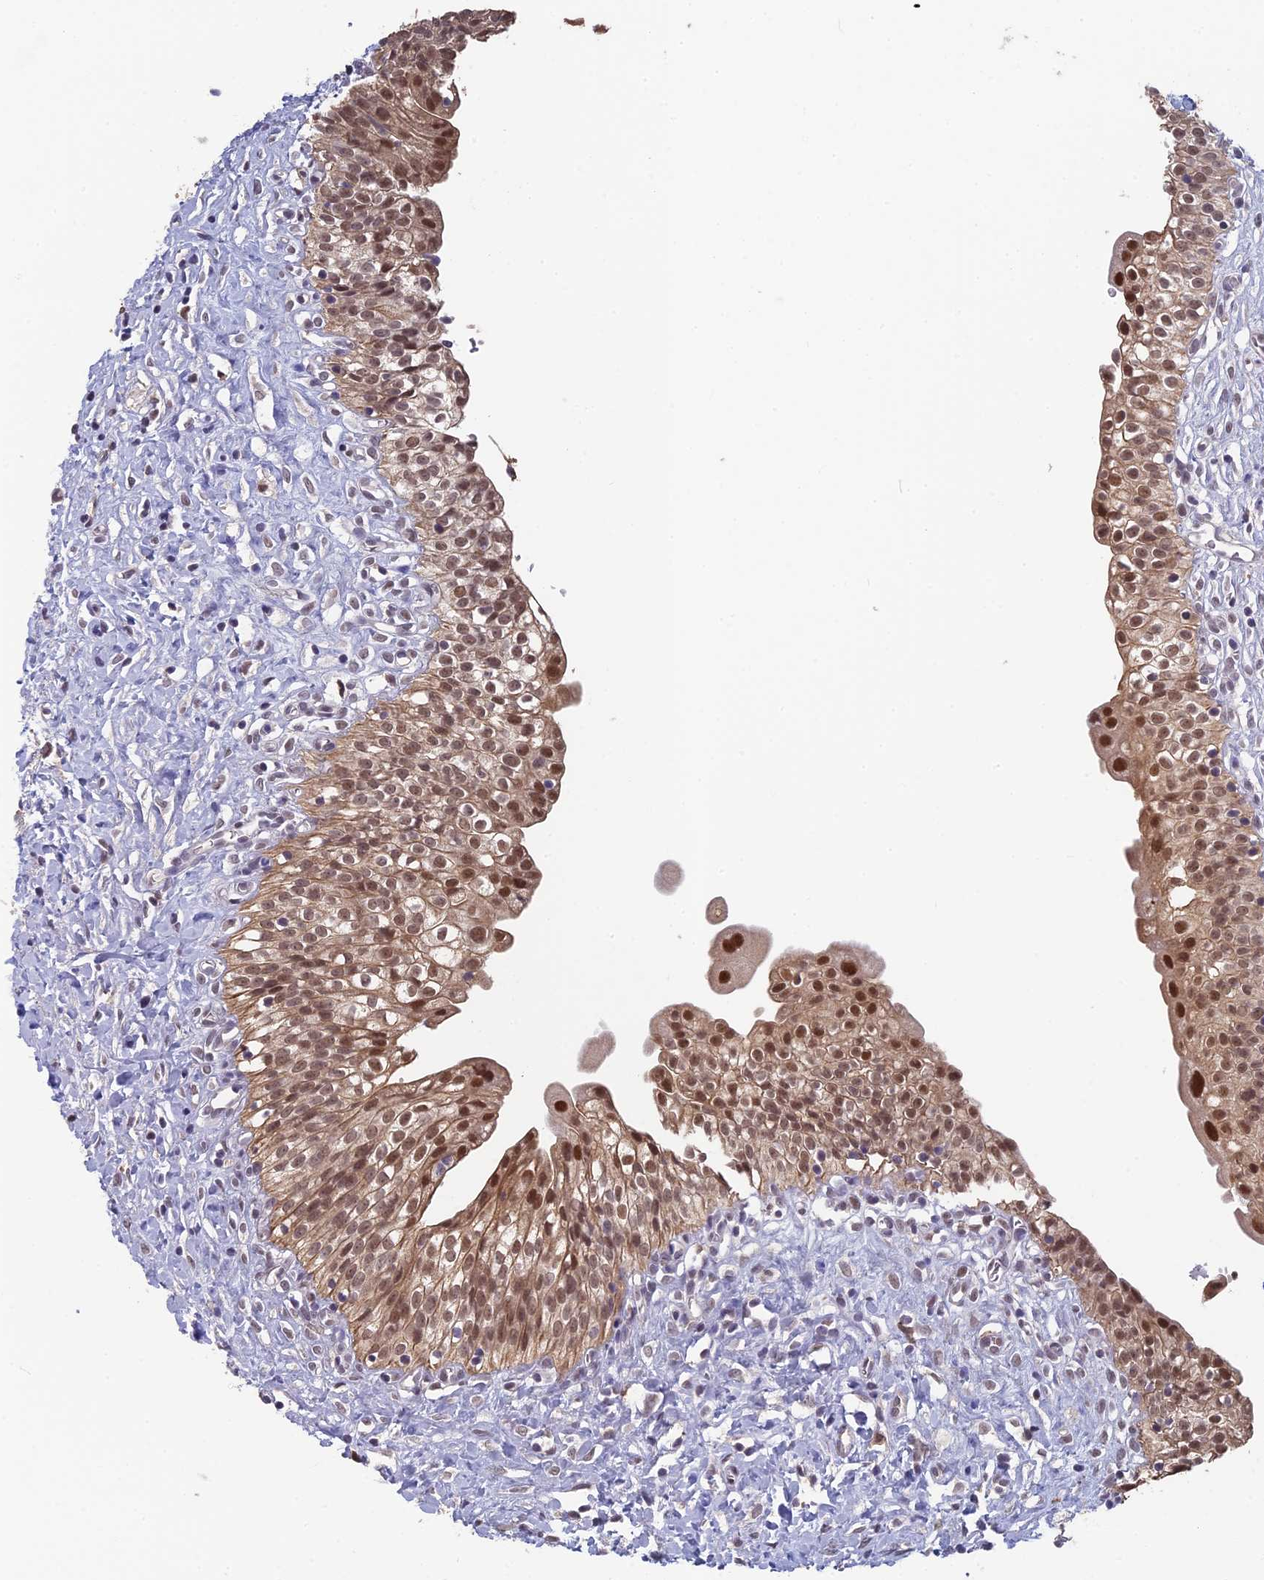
{"staining": {"intensity": "moderate", "quantity": ">75%", "location": "cytoplasmic/membranous,nuclear"}, "tissue": "urinary bladder", "cell_type": "Urothelial cells", "image_type": "normal", "snomed": [{"axis": "morphology", "description": "Normal tissue, NOS"}, {"axis": "topography", "description": "Urinary bladder"}], "caption": "The immunohistochemical stain shows moderate cytoplasmic/membranous,nuclear expression in urothelial cells of unremarkable urinary bladder. Immunohistochemistry (ihc) stains the protein of interest in brown and the nuclei are stained blue.", "gene": "MT", "patient": {"sex": "male", "age": 51}}